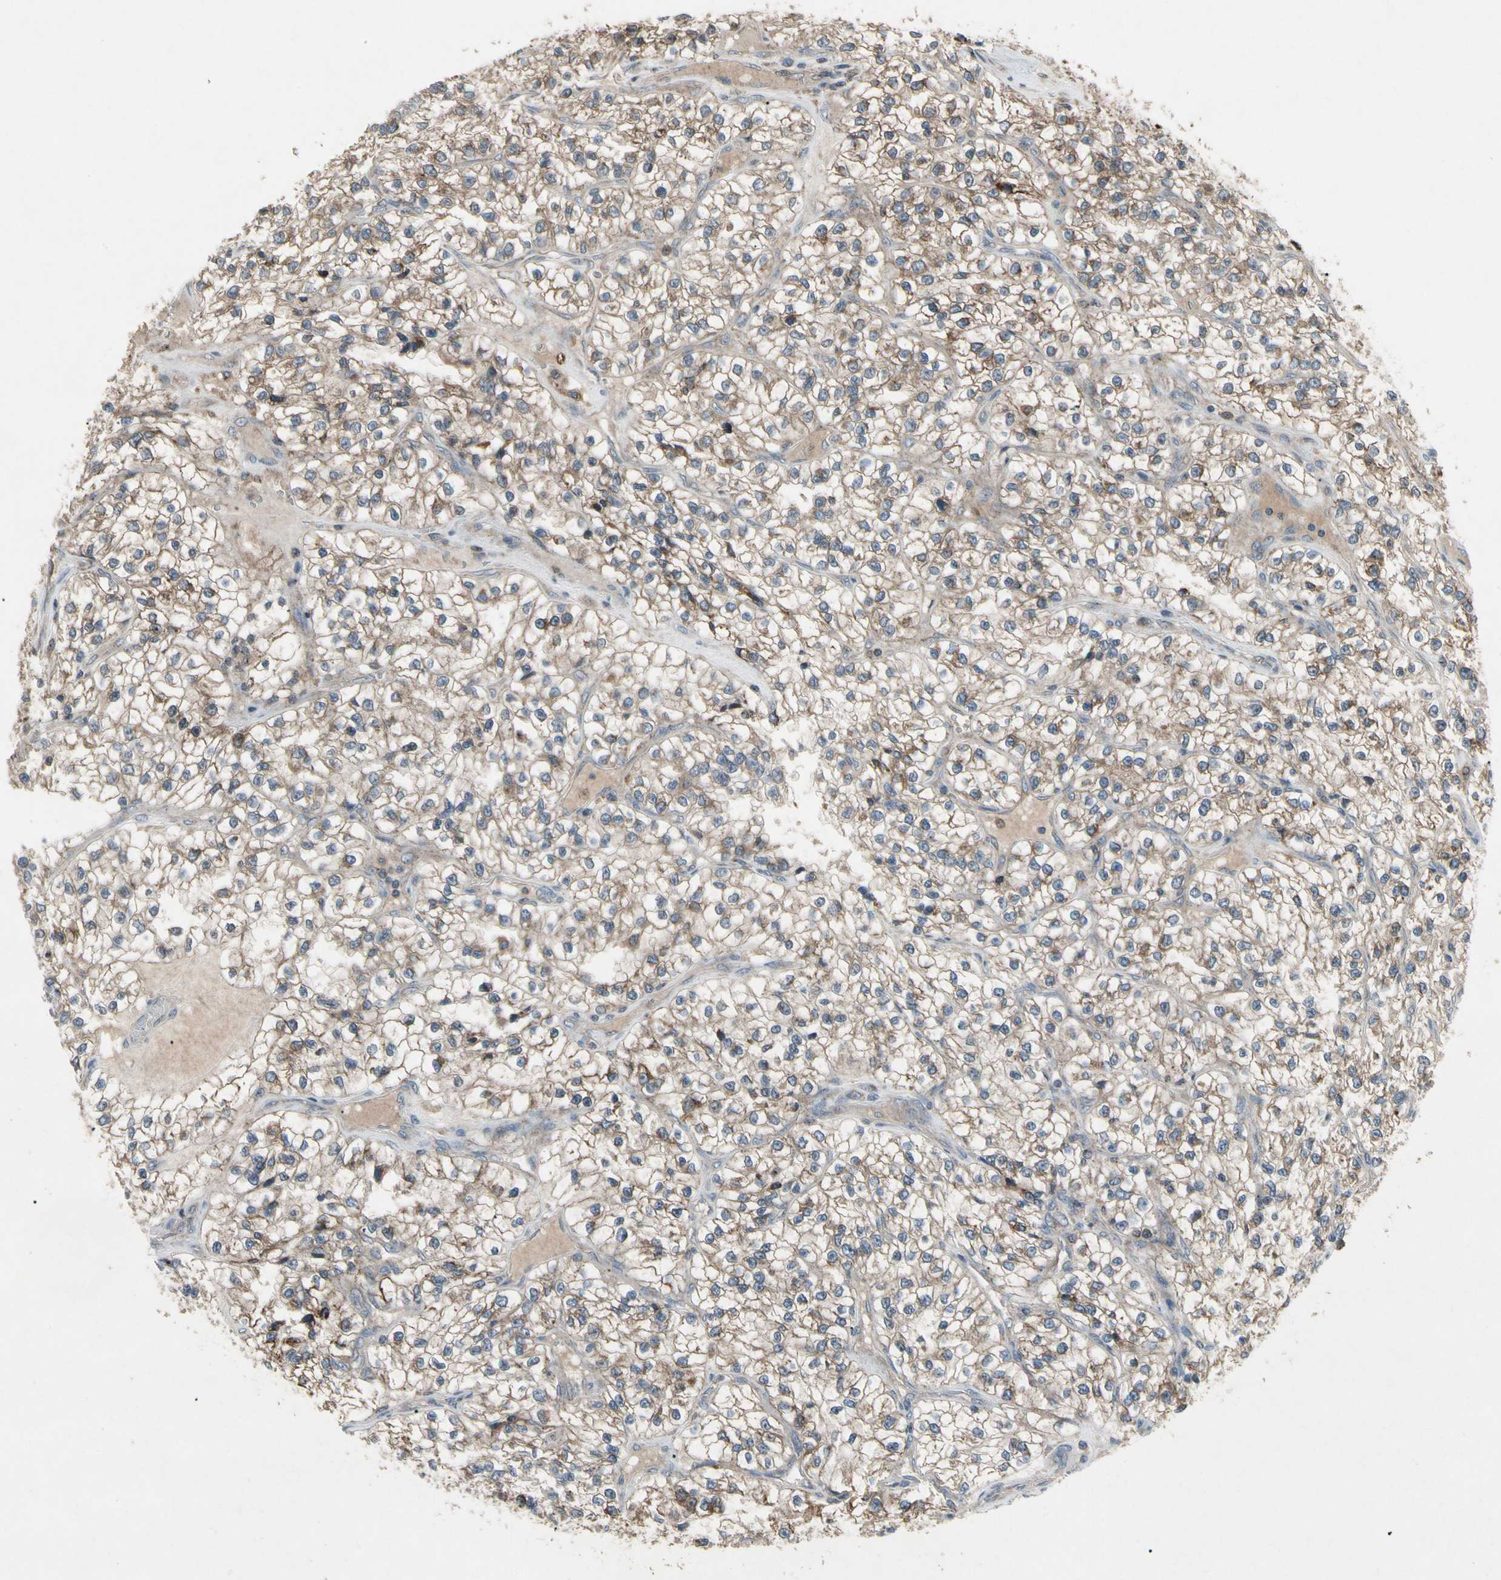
{"staining": {"intensity": "moderate", "quantity": ">75%", "location": "cytoplasmic/membranous"}, "tissue": "renal cancer", "cell_type": "Tumor cells", "image_type": "cancer", "snomed": [{"axis": "morphology", "description": "Adenocarcinoma, NOS"}, {"axis": "topography", "description": "Kidney"}], "caption": "Moderate cytoplasmic/membranous protein staining is seen in approximately >75% of tumor cells in renal cancer.", "gene": "NMI", "patient": {"sex": "female", "age": 57}}